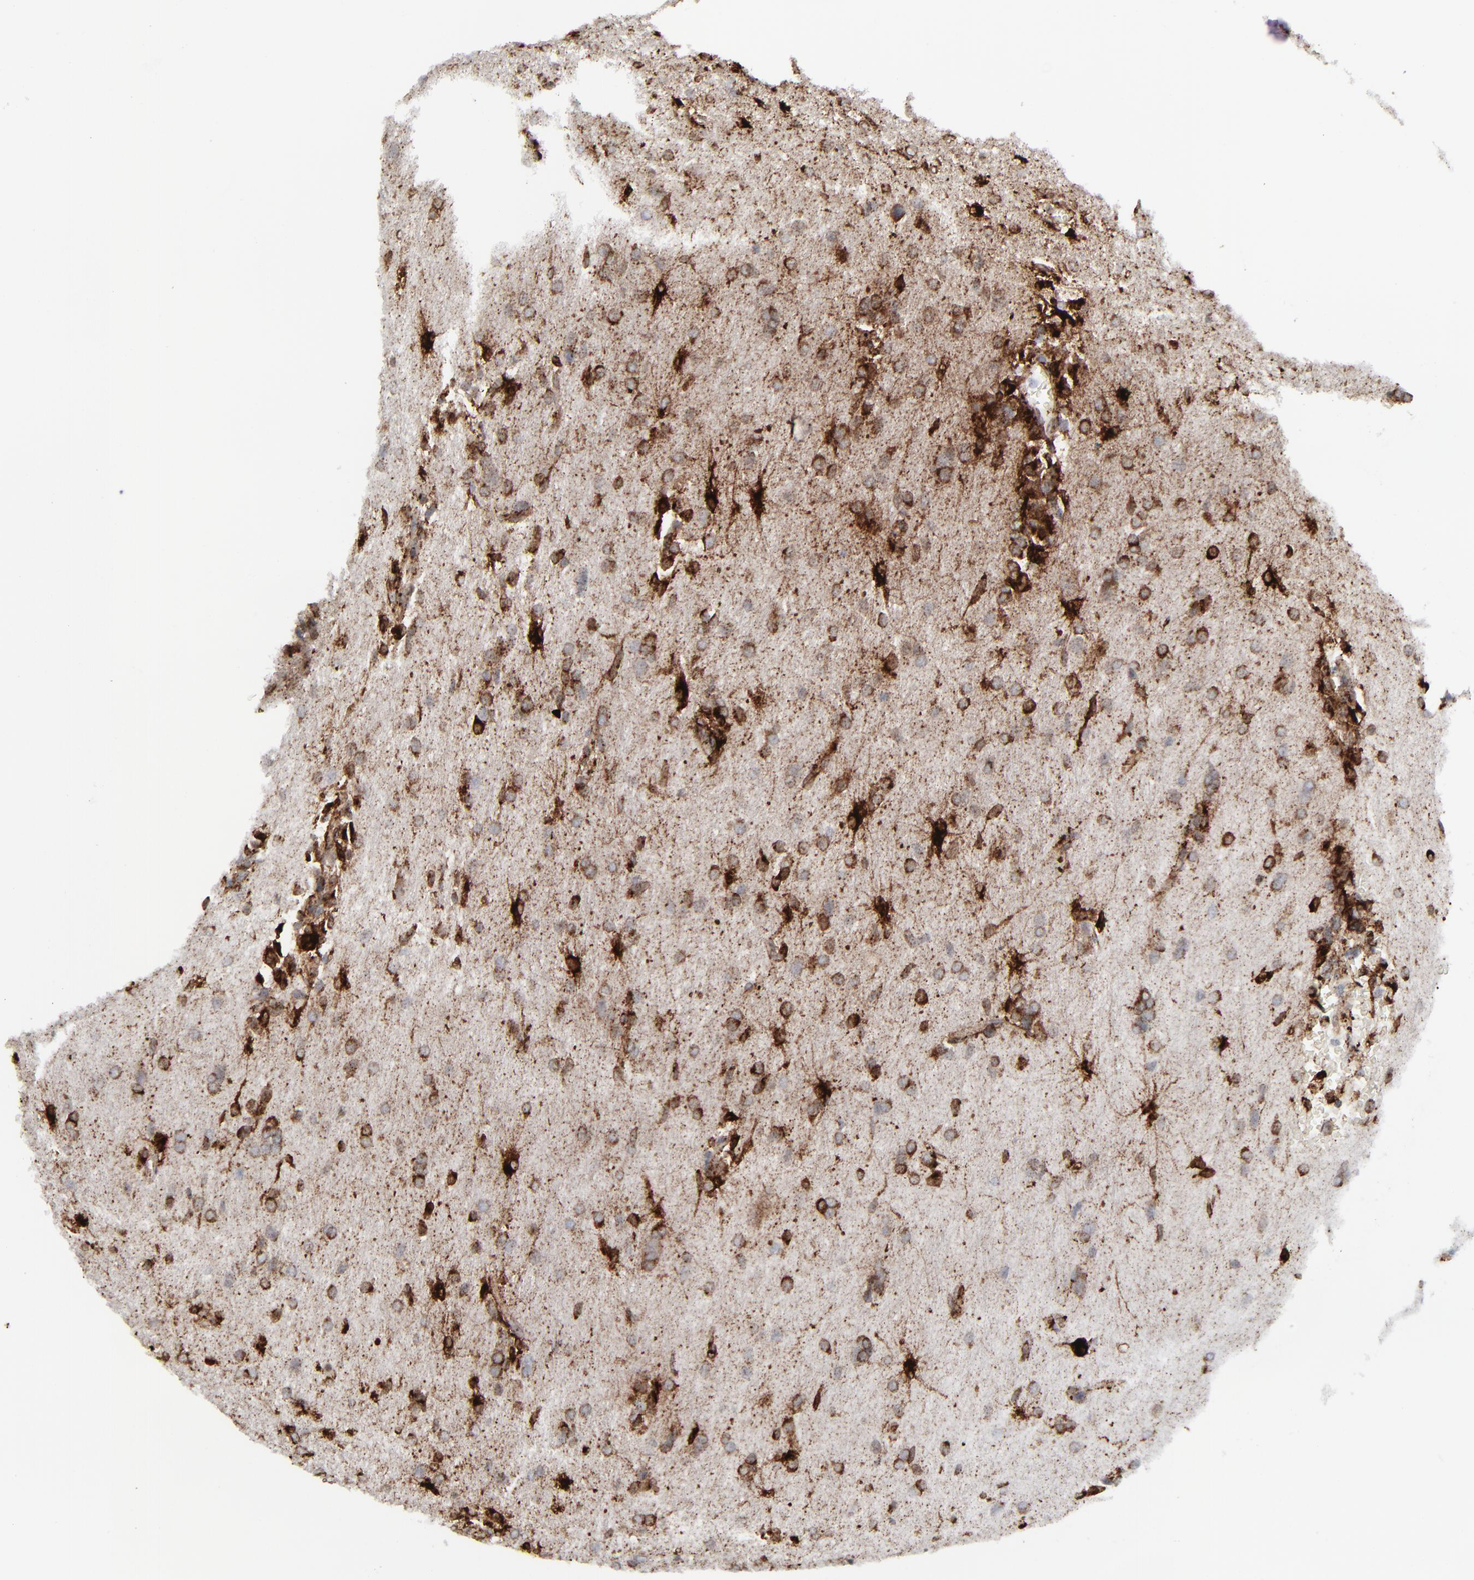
{"staining": {"intensity": "strong", "quantity": ">75%", "location": "cytoplasmic/membranous,nuclear"}, "tissue": "glioma", "cell_type": "Tumor cells", "image_type": "cancer", "snomed": [{"axis": "morphology", "description": "Glioma, malignant, High grade"}, {"axis": "topography", "description": "Brain"}], "caption": "IHC image of human glioma stained for a protein (brown), which exhibits high levels of strong cytoplasmic/membranous and nuclear expression in about >75% of tumor cells.", "gene": "SPARC", "patient": {"sex": "male", "age": 68}}